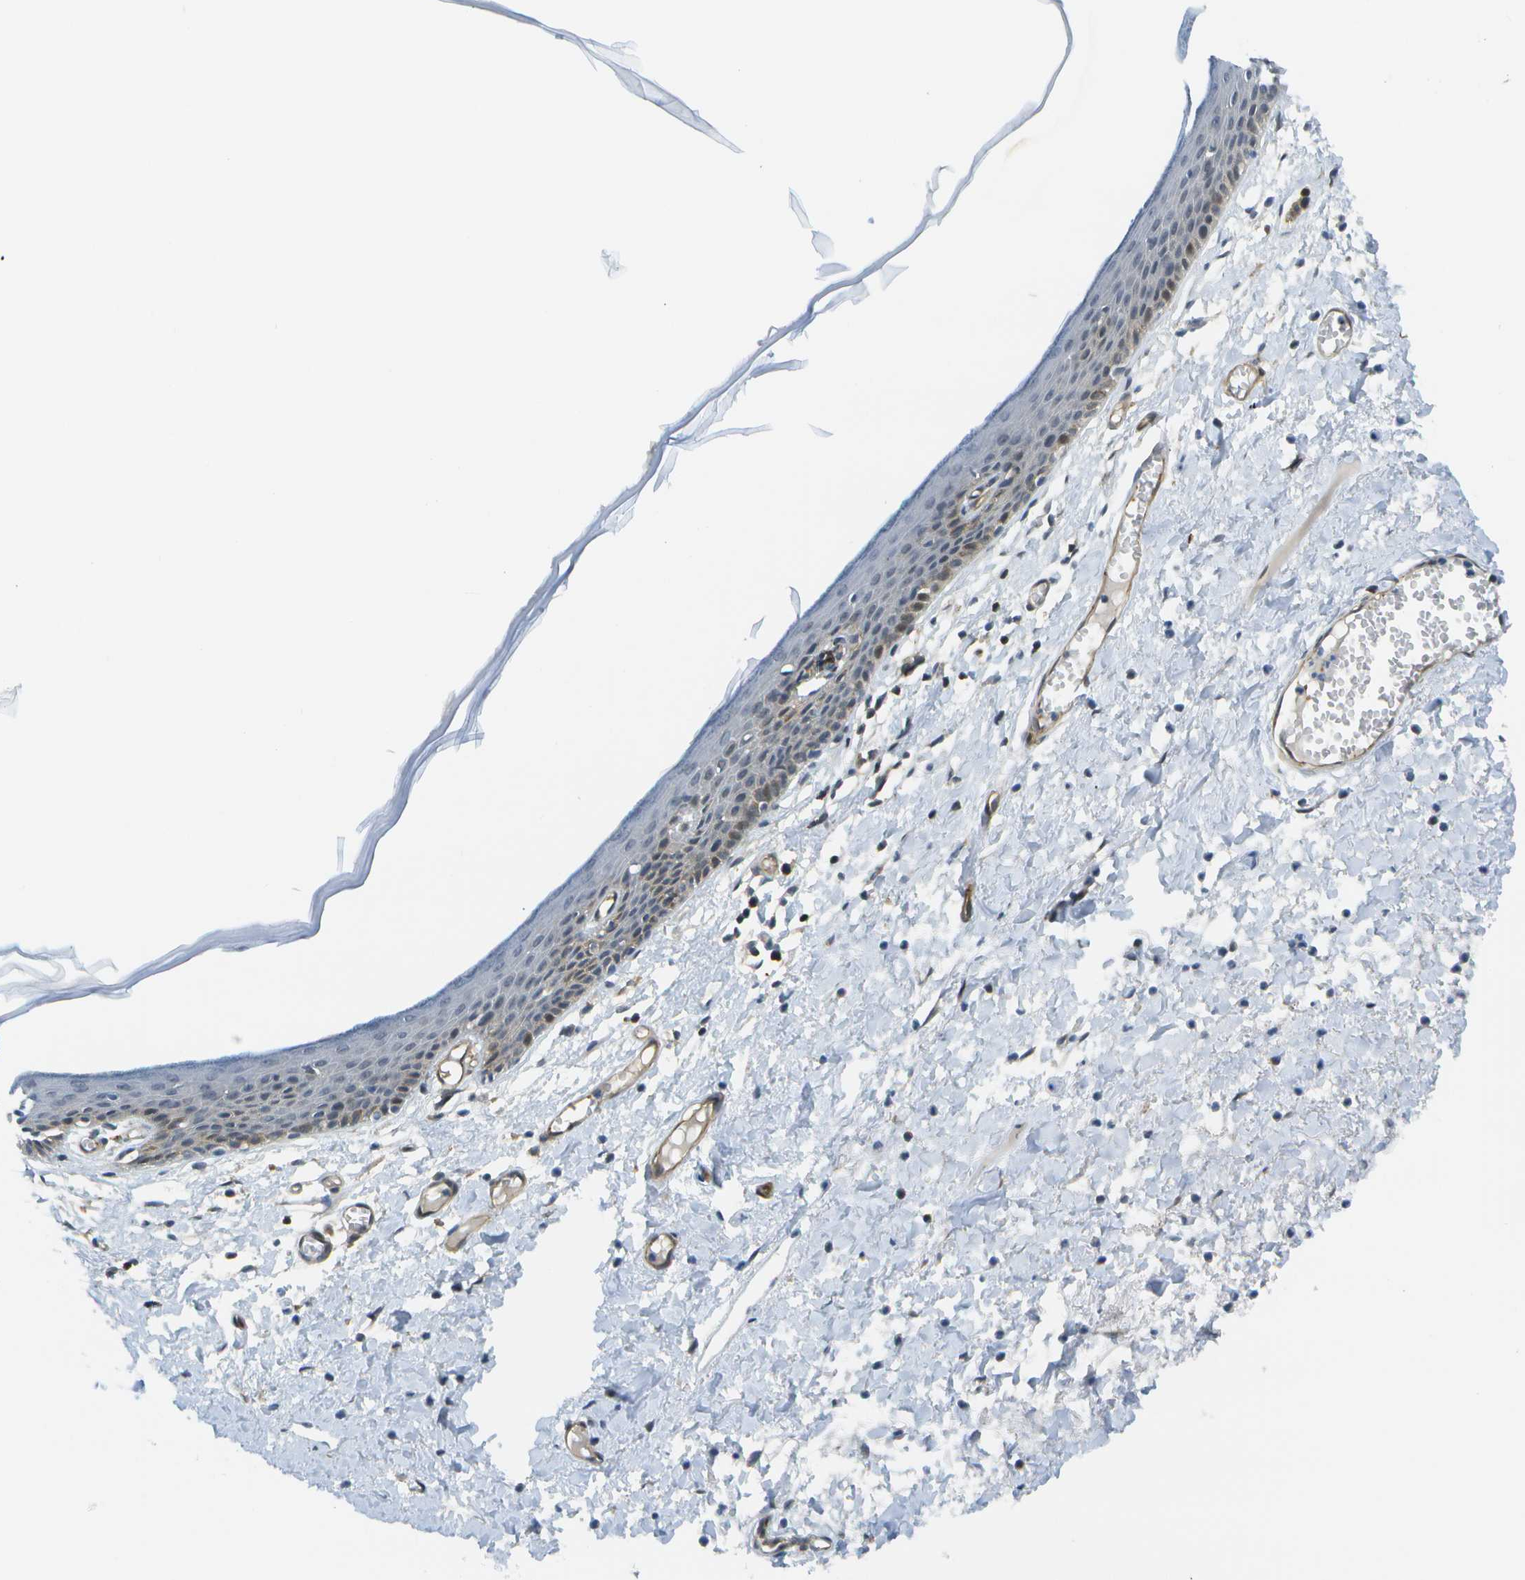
{"staining": {"intensity": "negative", "quantity": "none", "location": "none"}, "tissue": "skin", "cell_type": "Epidermal cells", "image_type": "normal", "snomed": [{"axis": "morphology", "description": "Normal tissue, NOS"}, {"axis": "topography", "description": "Vulva"}], "caption": "The image demonstrates no significant expression in epidermal cells of skin.", "gene": "KIAA0040", "patient": {"sex": "female", "age": 54}}